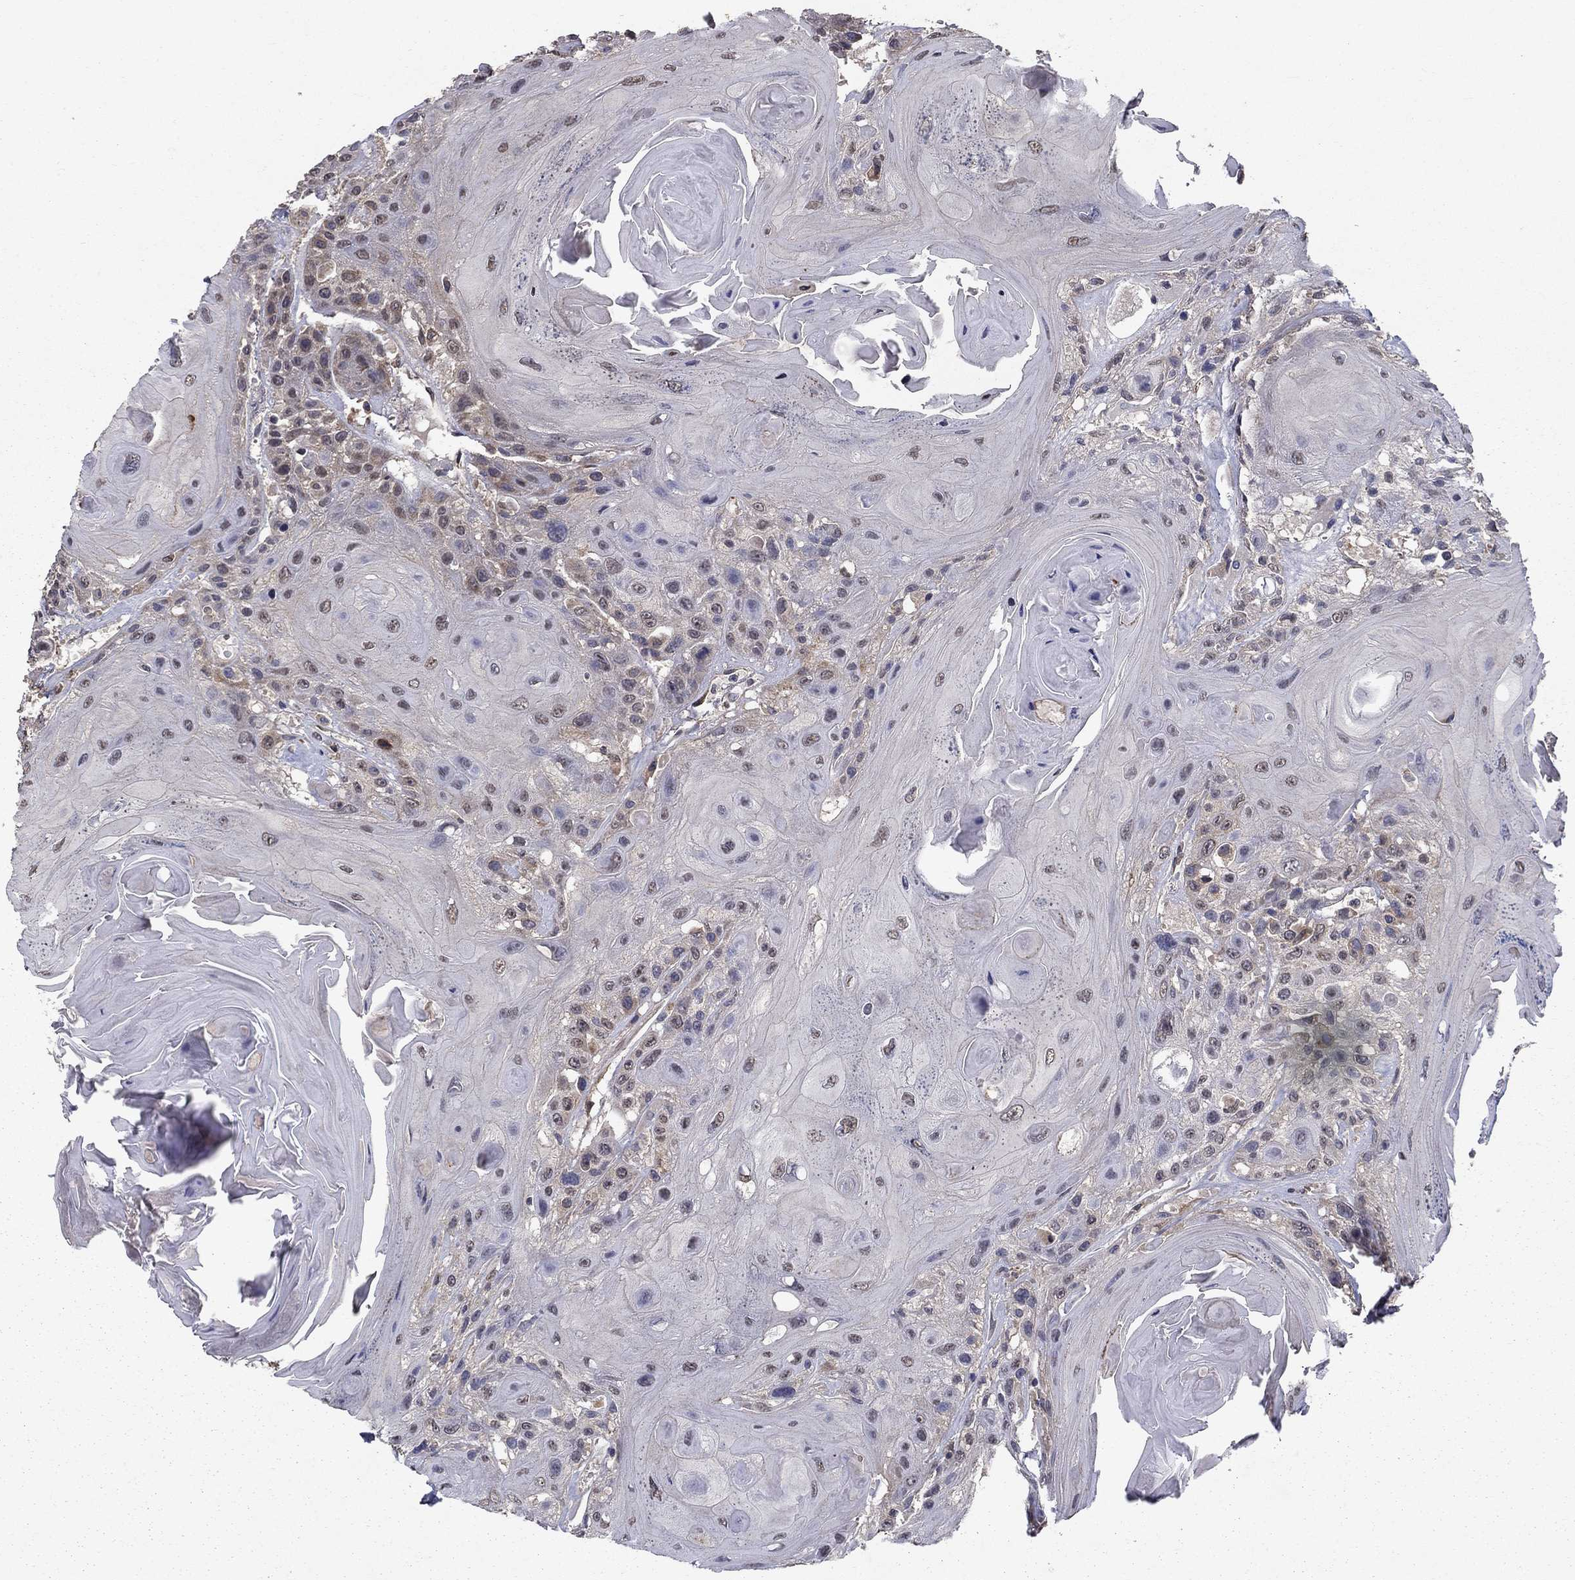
{"staining": {"intensity": "negative", "quantity": "none", "location": "none"}, "tissue": "head and neck cancer", "cell_type": "Tumor cells", "image_type": "cancer", "snomed": [{"axis": "morphology", "description": "Squamous cell carcinoma, NOS"}, {"axis": "topography", "description": "Head-Neck"}], "caption": "Image shows no significant protein positivity in tumor cells of head and neck squamous cell carcinoma.", "gene": "SLC2A13", "patient": {"sex": "female", "age": 59}}